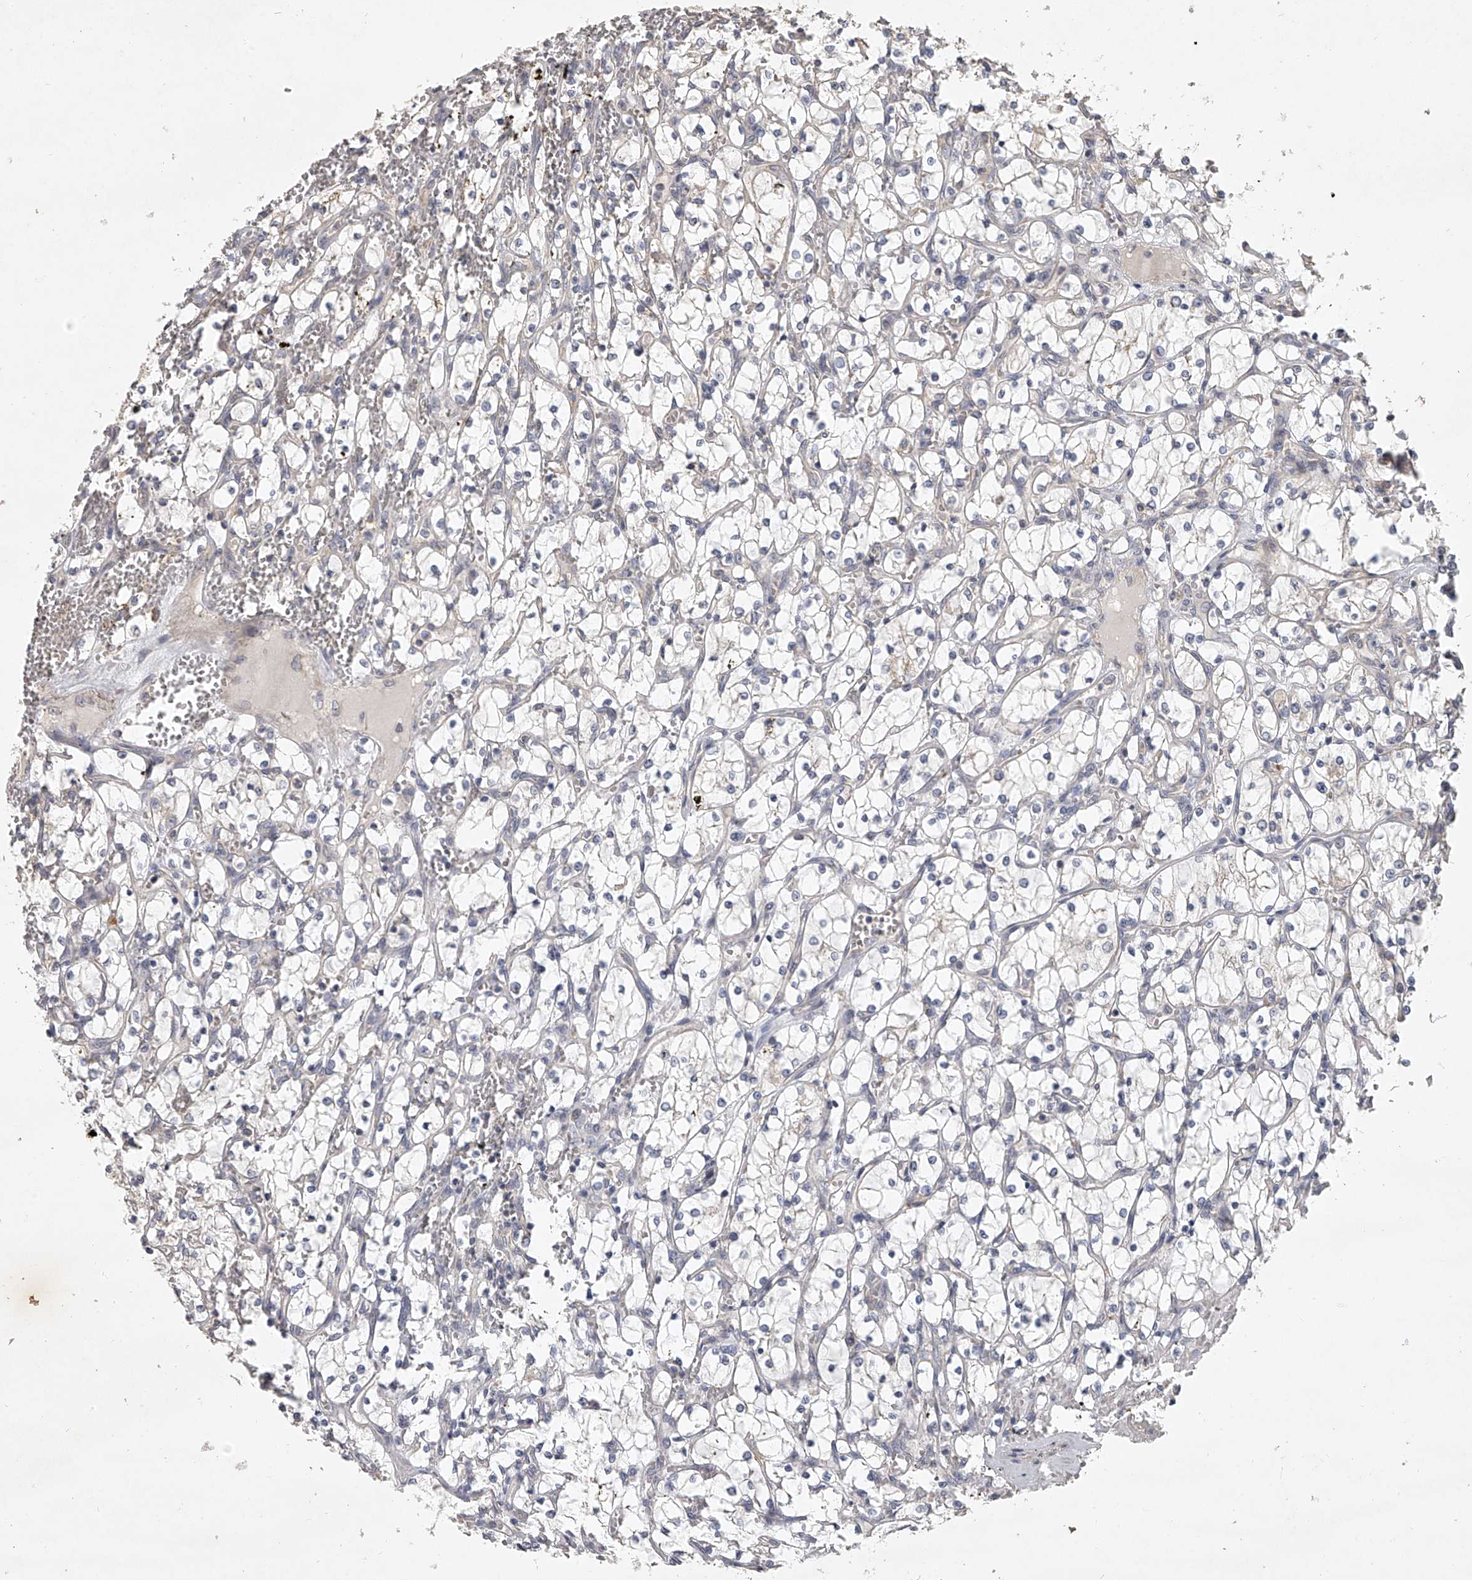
{"staining": {"intensity": "negative", "quantity": "none", "location": "none"}, "tissue": "renal cancer", "cell_type": "Tumor cells", "image_type": "cancer", "snomed": [{"axis": "morphology", "description": "Adenocarcinoma, NOS"}, {"axis": "topography", "description": "Kidney"}], "caption": "This is a micrograph of immunohistochemistry staining of adenocarcinoma (renal), which shows no staining in tumor cells. Brightfield microscopy of IHC stained with DAB (3,3'-diaminobenzidine) (brown) and hematoxylin (blue), captured at high magnification.", "gene": "DOCK9", "patient": {"sex": "female", "age": 69}}